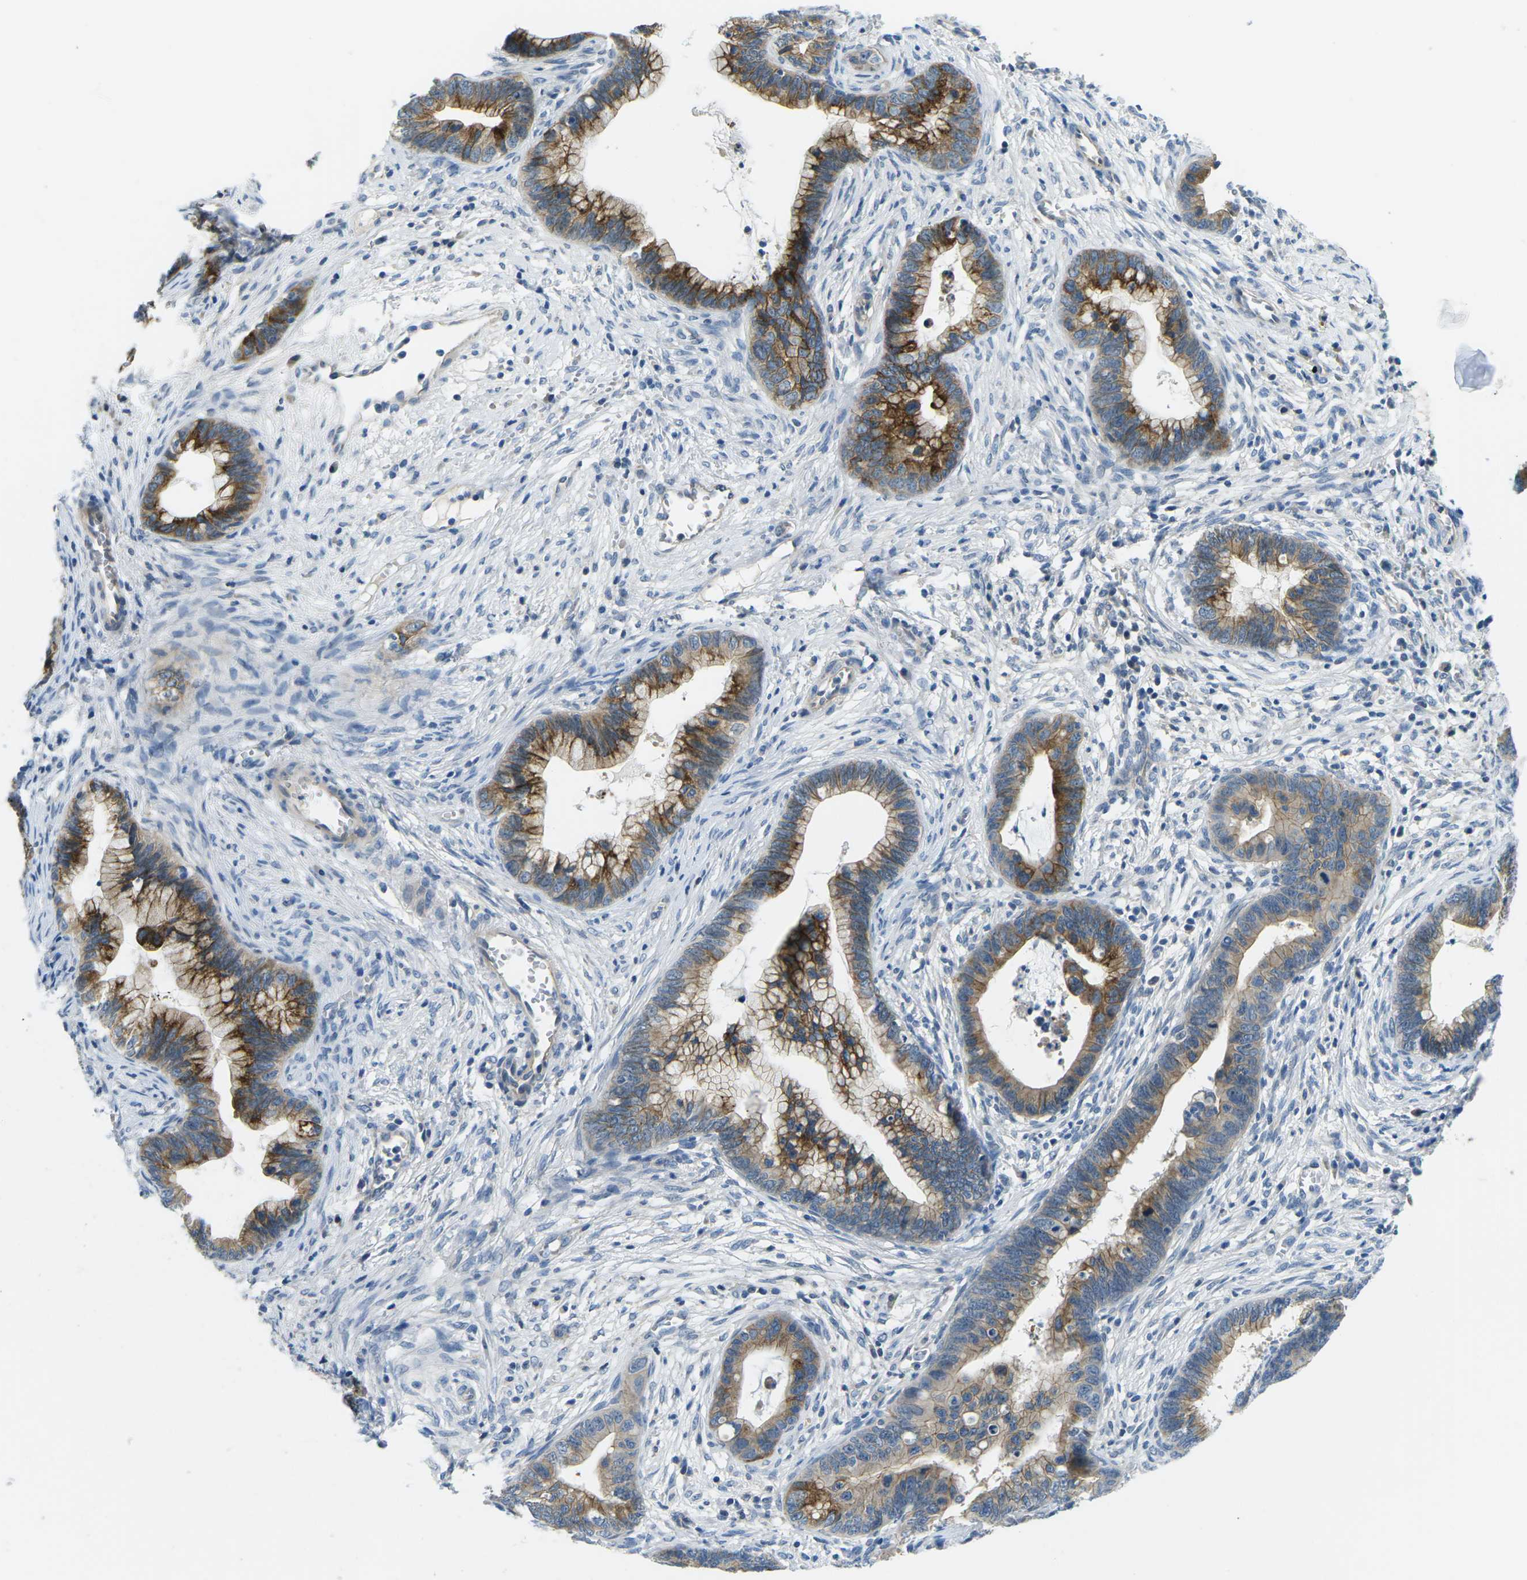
{"staining": {"intensity": "moderate", "quantity": ">75%", "location": "cytoplasmic/membranous"}, "tissue": "cervical cancer", "cell_type": "Tumor cells", "image_type": "cancer", "snomed": [{"axis": "morphology", "description": "Adenocarcinoma, NOS"}, {"axis": "topography", "description": "Cervix"}], "caption": "A brown stain highlights moderate cytoplasmic/membranous expression of a protein in adenocarcinoma (cervical) tumor cells.", "gene": "CTNND1", "patient": {"sex": "female", "age": 44}}